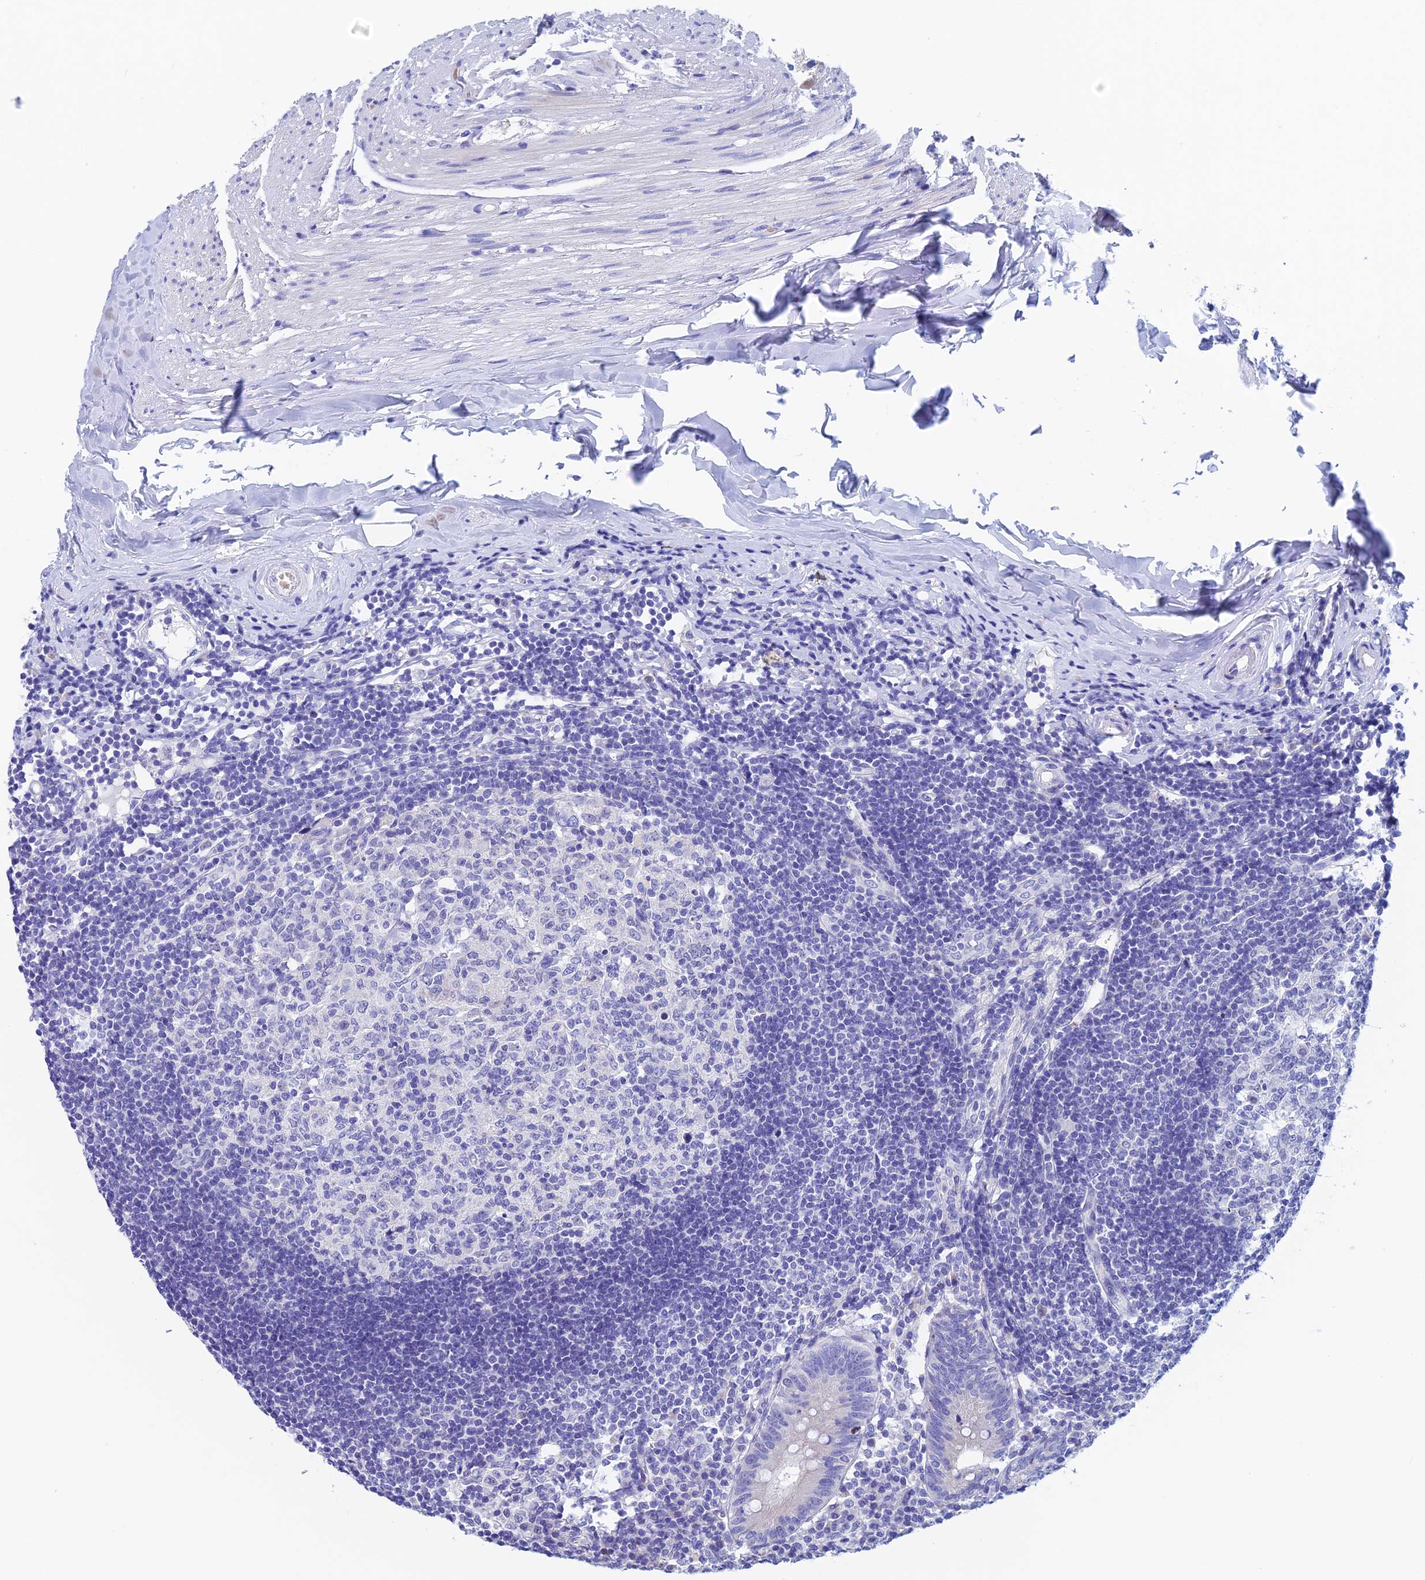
{"staining": {"intensity": "negative", "quantity": "none", "location": "none"}, "tissue": "appendix", "cell_type": "Glandular cells", "image_type": "normal", "snomed": [{"axis": "morphology", "description": "Normal tissue, NOS"}, {"axis": "topography", "description": "Appendix"}], "caption": "The photomicrograph displays no staining of glandular cells in unremarkable appendix. (DAB immunohistochemistry visualized using brightfield microscopy, high magnification).", "gene": "PSMC3IP", "patient": {"sex": "female", "age": 54}}